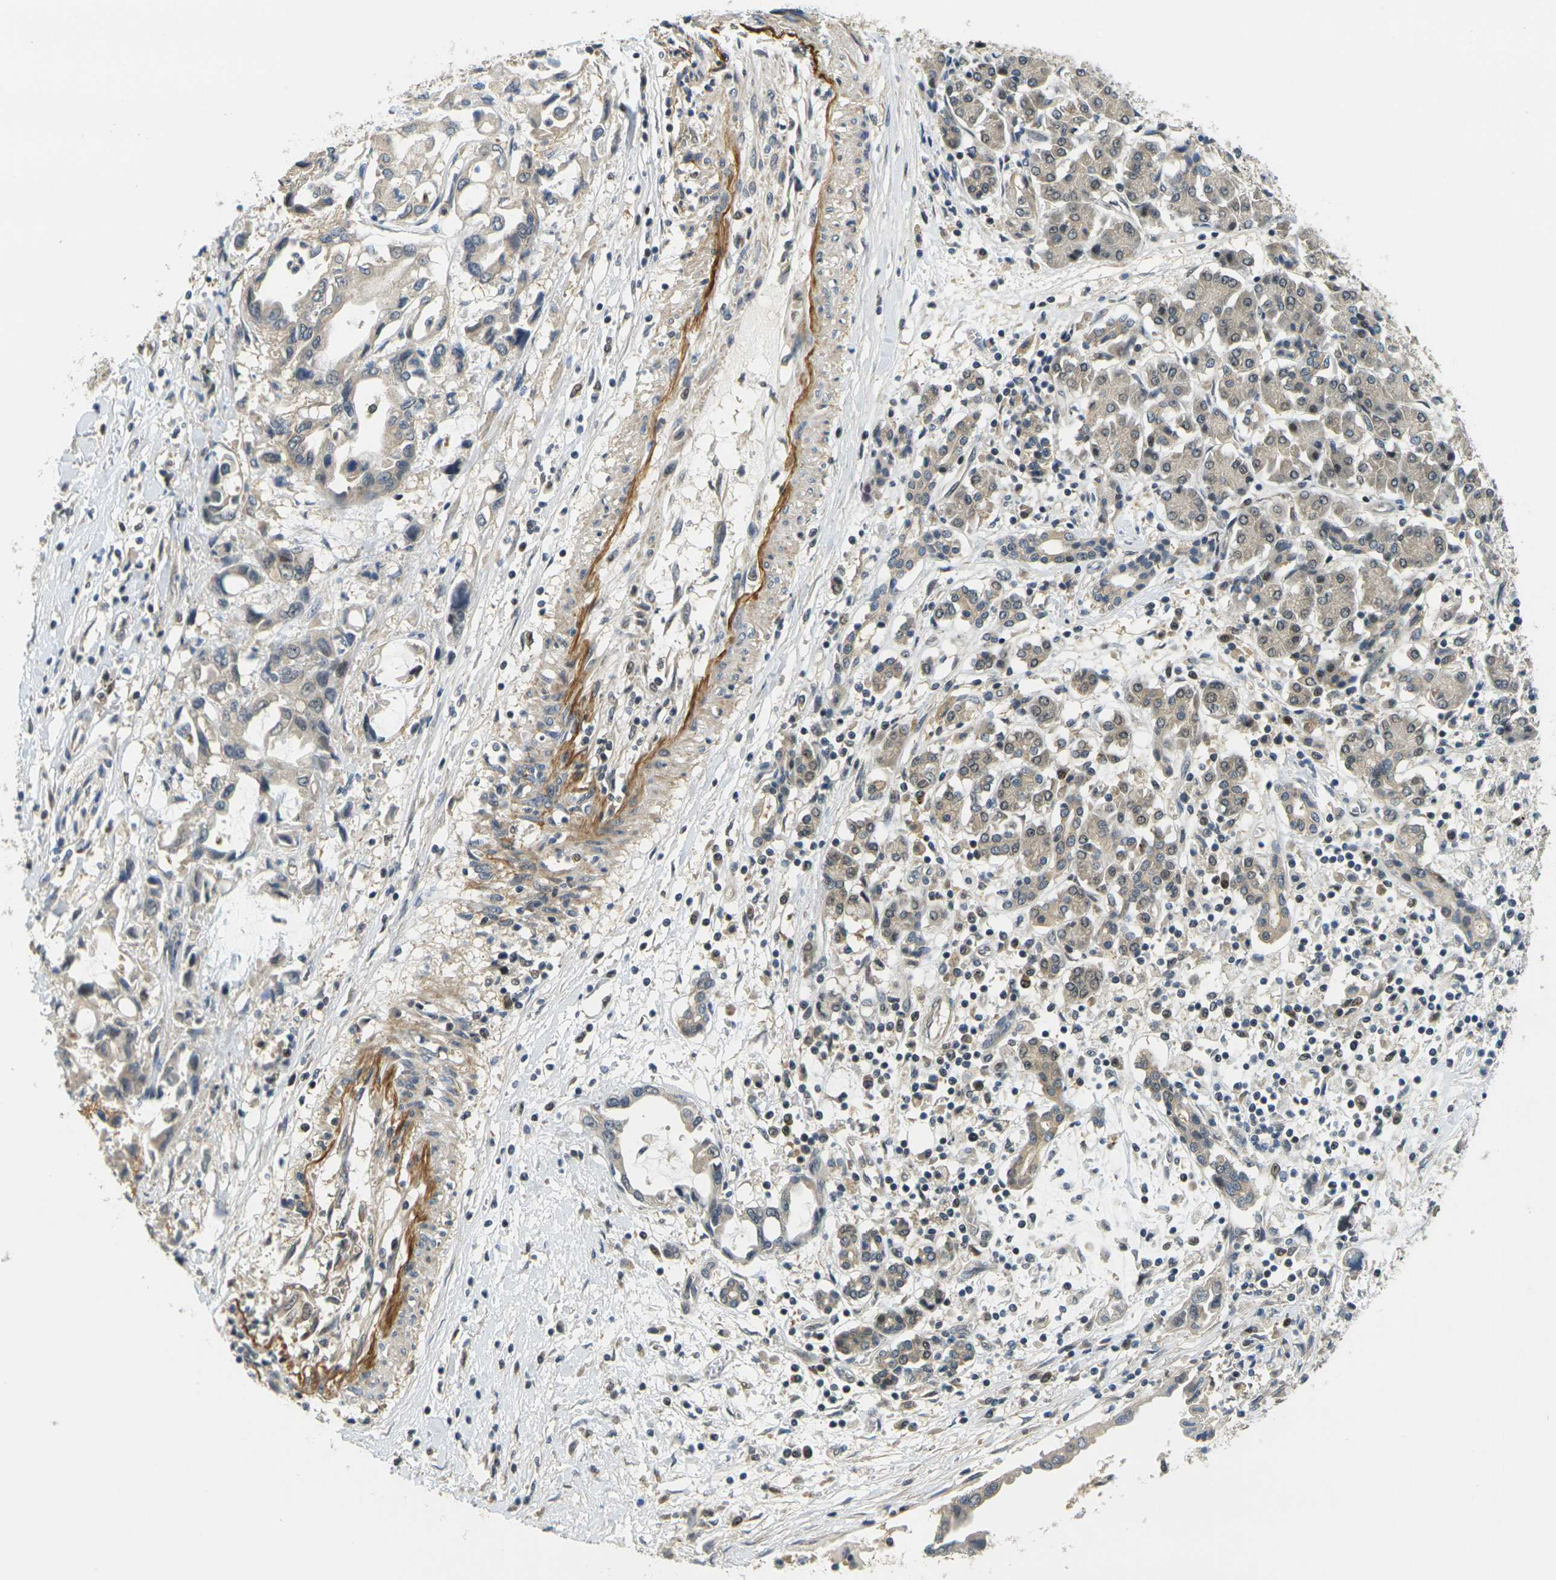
{"staining": {"intensity": "weak", "quantity": ">75%", "location": "cytoplasmic/membranous"}, "tissue": "pancreatic cancer", "cell_type": "Tumor cells", "image_type": "cancer", "snomed": [{"axis": "morphology", "description": "Adenocarcinoma, NOS"}, {"axis": "topography", "description": "Pancreas"}], "caption": "IHC (DAB (3,3'-diaminobenzidine)) staining of human pancreatic adenocarcinoma reveals weak cytoplasmic/membranous protein expression in approximately >75% of tumor cells. IHC stains the protein in brown and the nuclei are stained blue.", "gene": "KLHL8", "patient": {"sex": "female", "age": 57}}